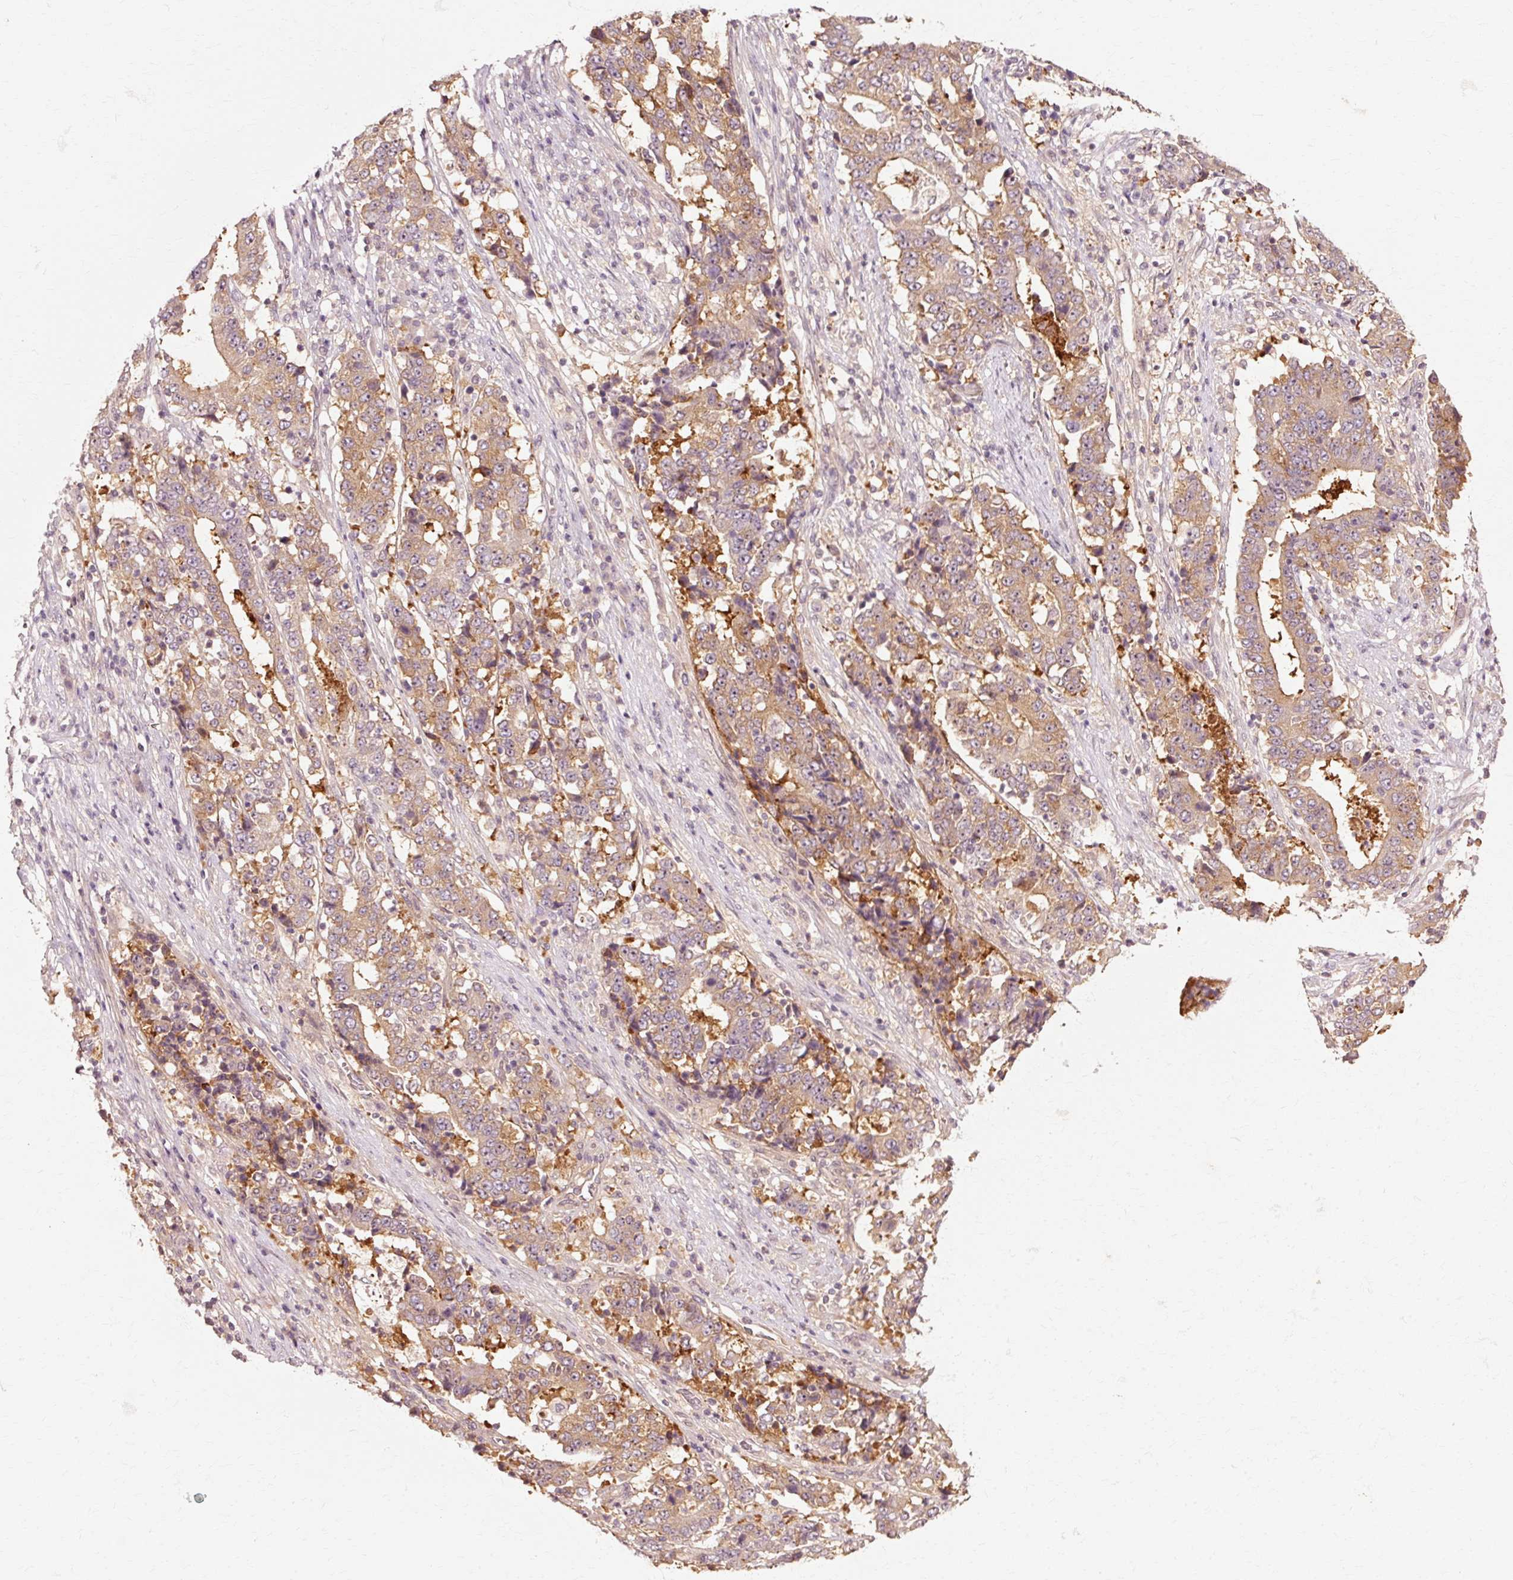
{"staining": {"intensity": "moderate", "quantity": ">75%", "location": "cytoplasmic/membranous"}, "tissue": "stomach cancer", "cell_type": "Tumor cells", "image_type": "cancer", "snomed": [{"axis": "morphology", "description": "Adenocarcinoma, NOS"}, {"axis": "topography", "description": "Stomach"}], "caption": "This histopathology image exhibits adenocarcinoma (stomach) stained with immunohistochemistry (IHC) to label a protein in brown. The cytoplasmic/membranous of tumor cells show moderate positivity for the protein. Nuclei are counter-stained blue.", "gene": "RGPD5", "patient": {"sex": "male", "age": 59}}